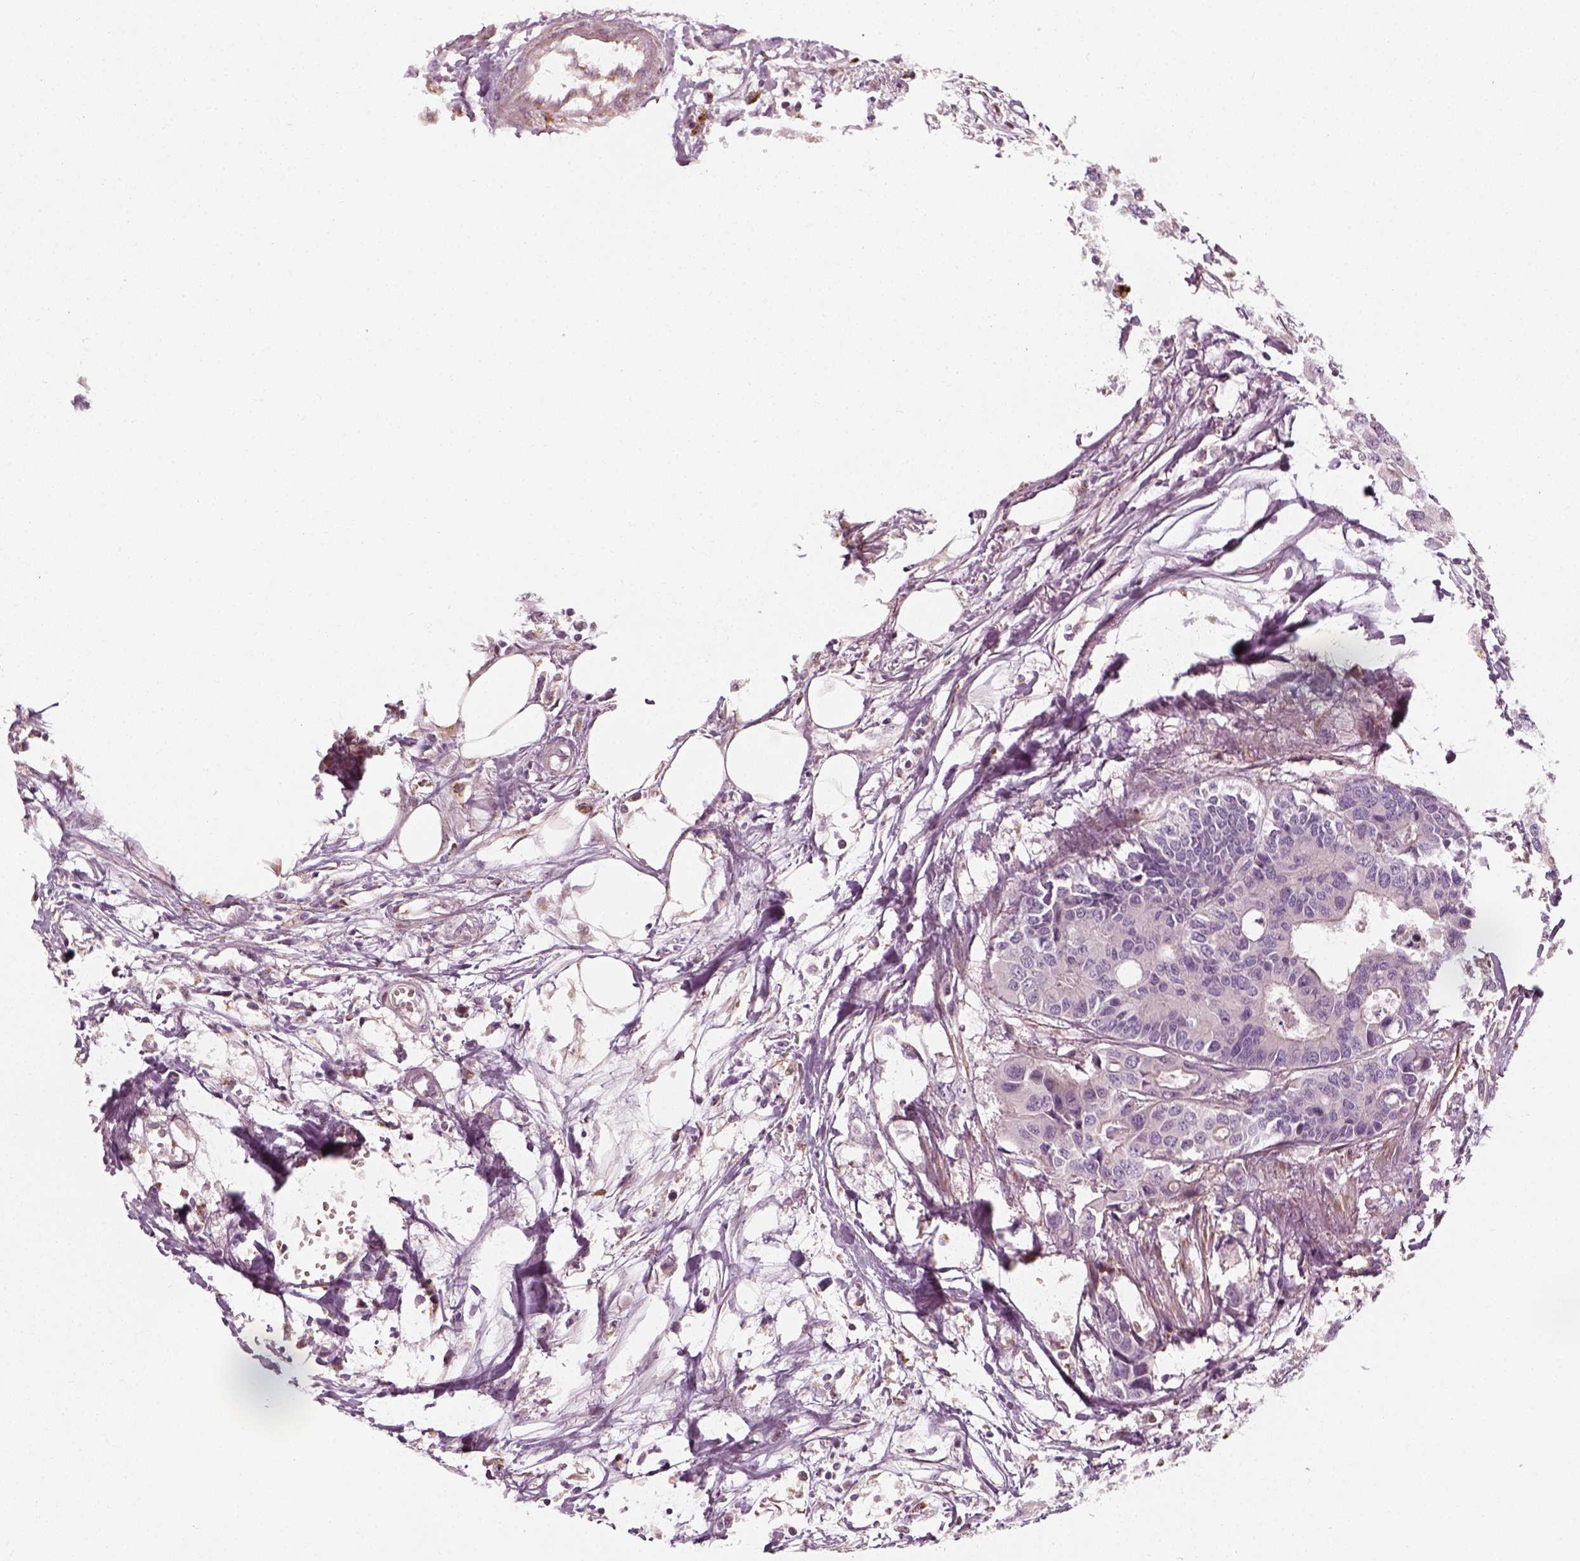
{"staining": {"intensity": "negative", "quantity": "none", "location": "none"}, "tissue": "colorectal cancer", "cell_type": "Tumor cells", "image_type": "cancer", "snomed": [{"axis": "morphology", "description": "Adenocarcinoma, NOS"}, {"axis": "topography", "description": "Colon"}], "caption": "Immunohistochemical staining of human adenocarcinoma (colorectal) exhibits no significant staining in tumor cells. Nuclei are stained in blue.", "gene": "DNASE1L1", "patient": {"sex": "male", "age": 77}}